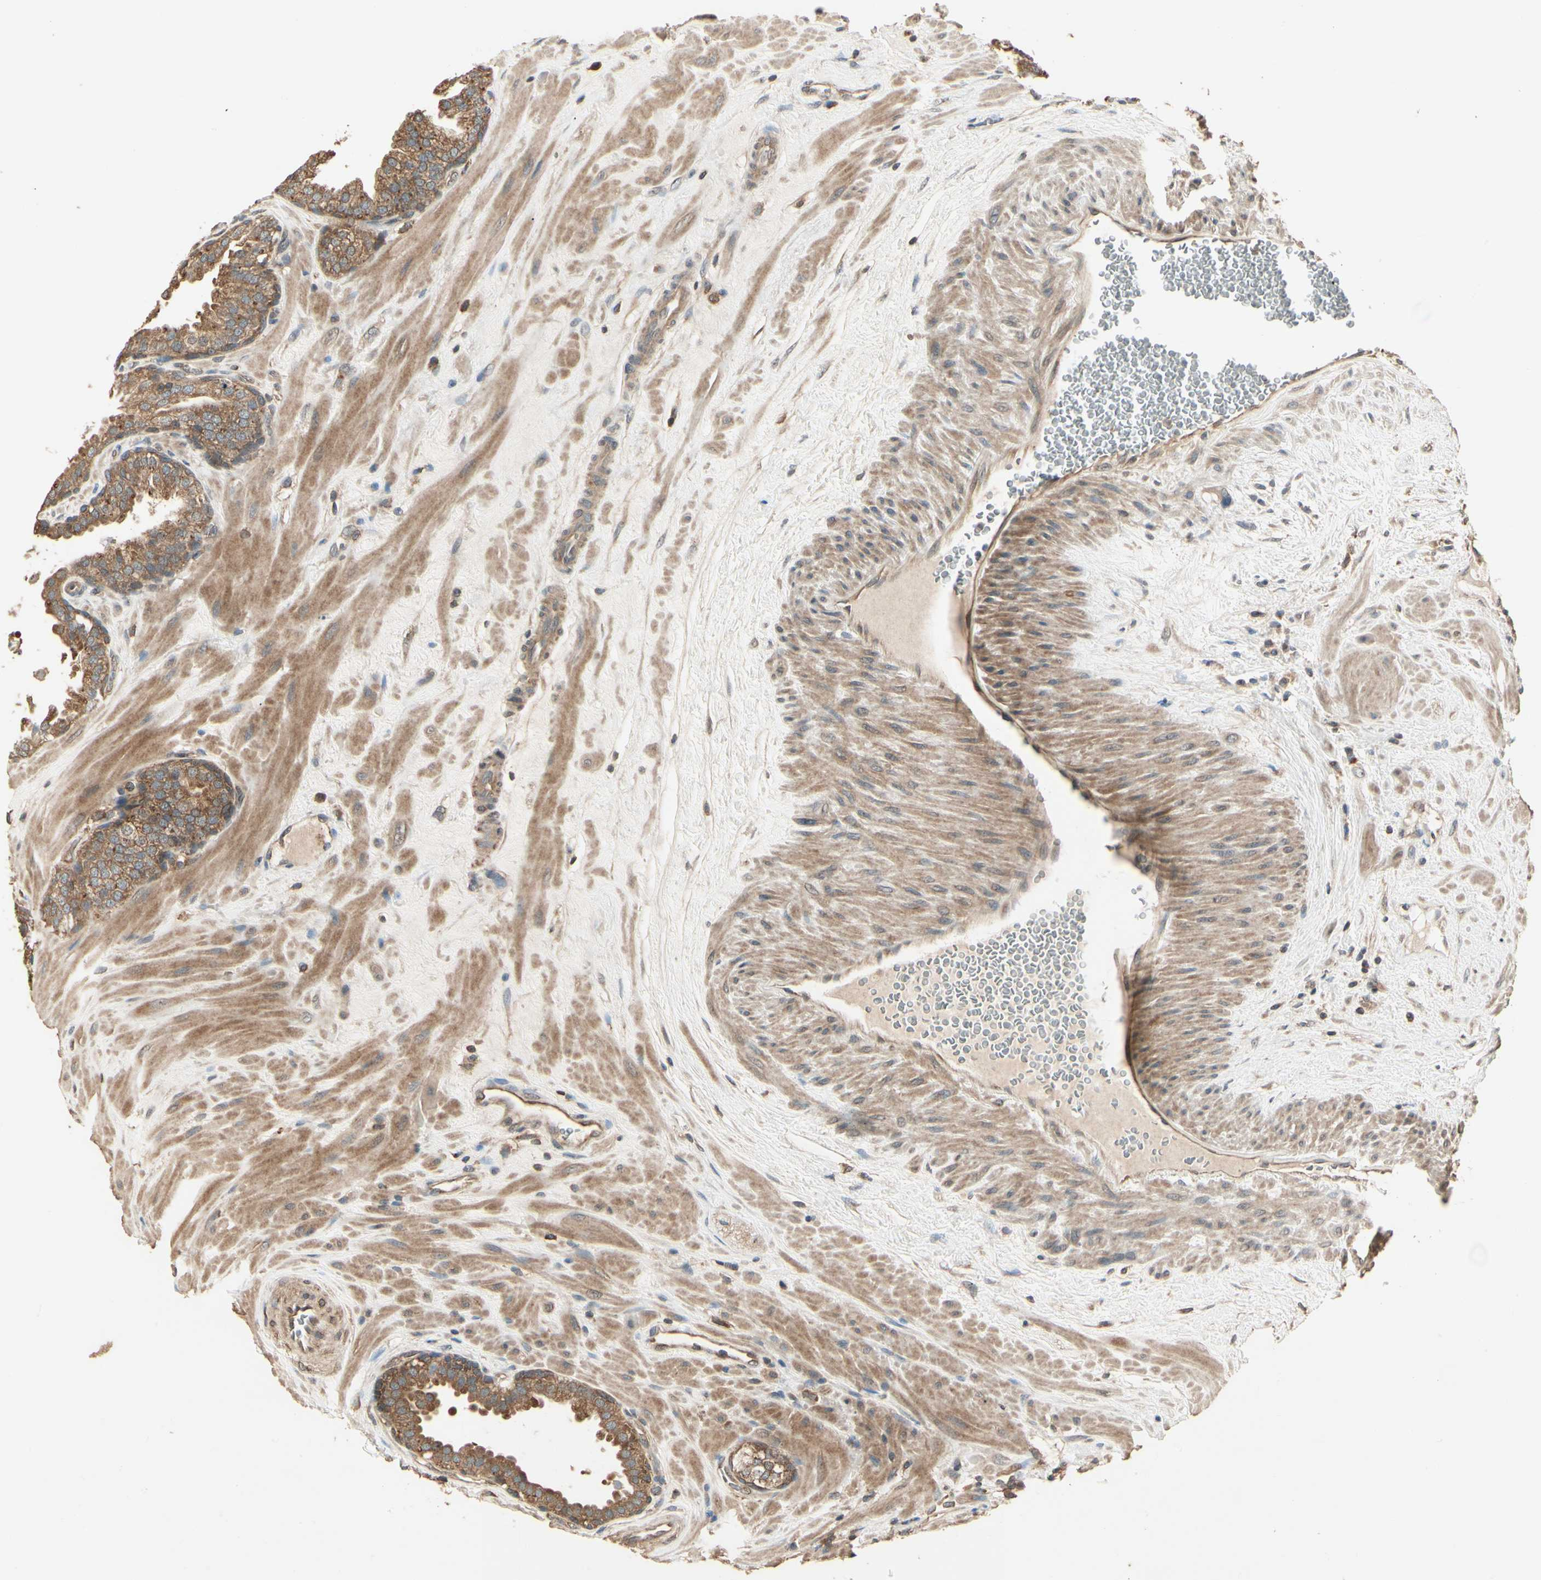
{"staining": {"intensity": "strong", "quantity": ">75%", "location": "cytoplasmic/membranous"}, "tissue": "prostate", "cell_type": "Glandular cells", "image_type": "normal", "snomed": [{"axis": "morphology", "description": "Normal tissue, NOS"}, {"axis": "topography", "description": "Prostate"}], "caption": "A high amount of strong cytoplasmic/membranous expression is seen in approximately >75% of glandular cells in unremarkable prostate.", "gene": "CCT7", "patient": {"sex": "male", "age": 51}}